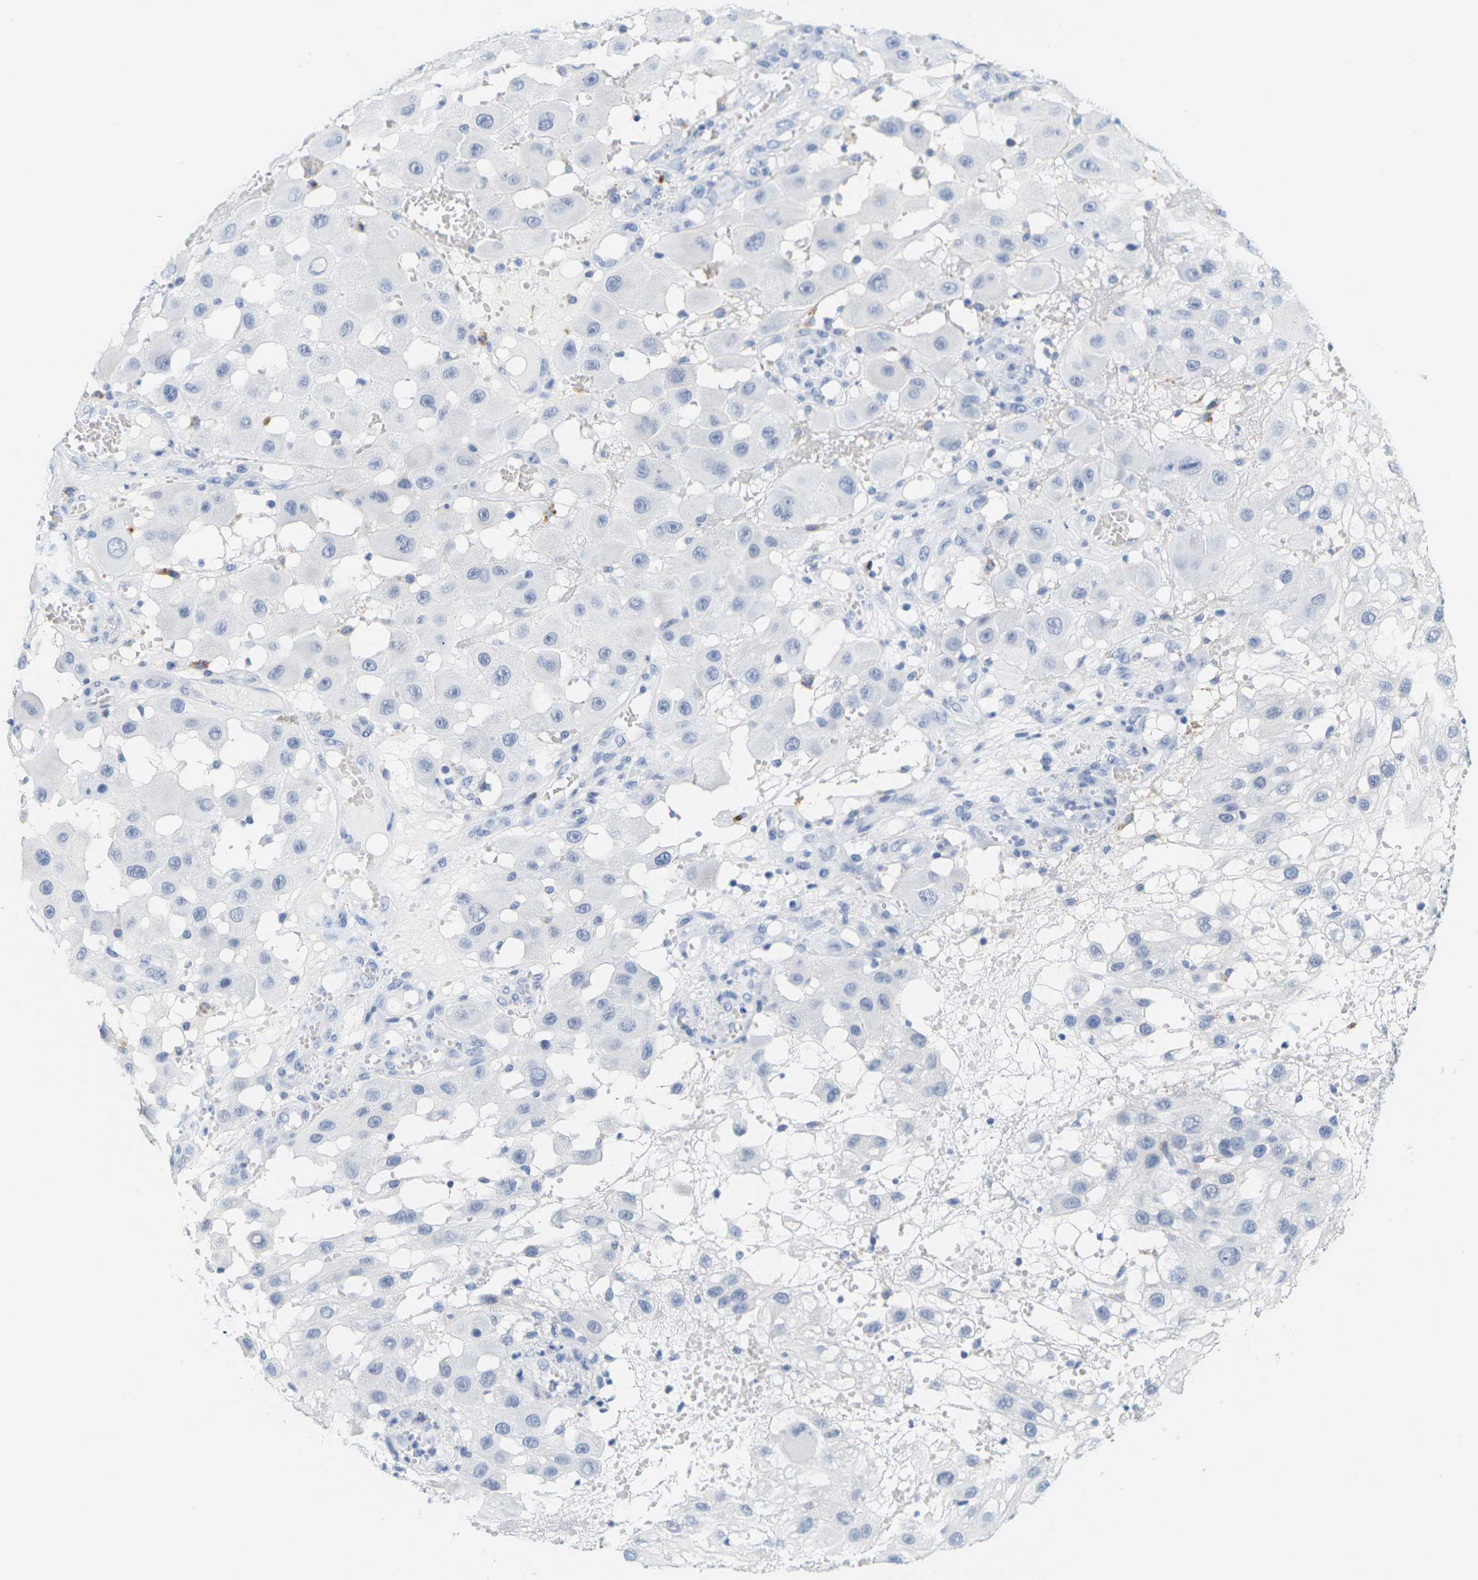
{"staining": {"intensity": "negative", "quantity": "none", "location": "none"}, "tissue": "melanoma", "cell_type": "Tumor cells", "image_type": "cancer", "snomed": [{"axis": "morphology", "description": "Malignant melanoma, NOS"}, {"axis": "topography", "description": "Skin"}], "caption": "High power microscopy photomicrograph of an immunohistochemistry histopathology image of melanoma, revealing no significant expression in tumor cells.", "gene": "HLA-DOB", "patient": {"sex": "female", "age": 81}}